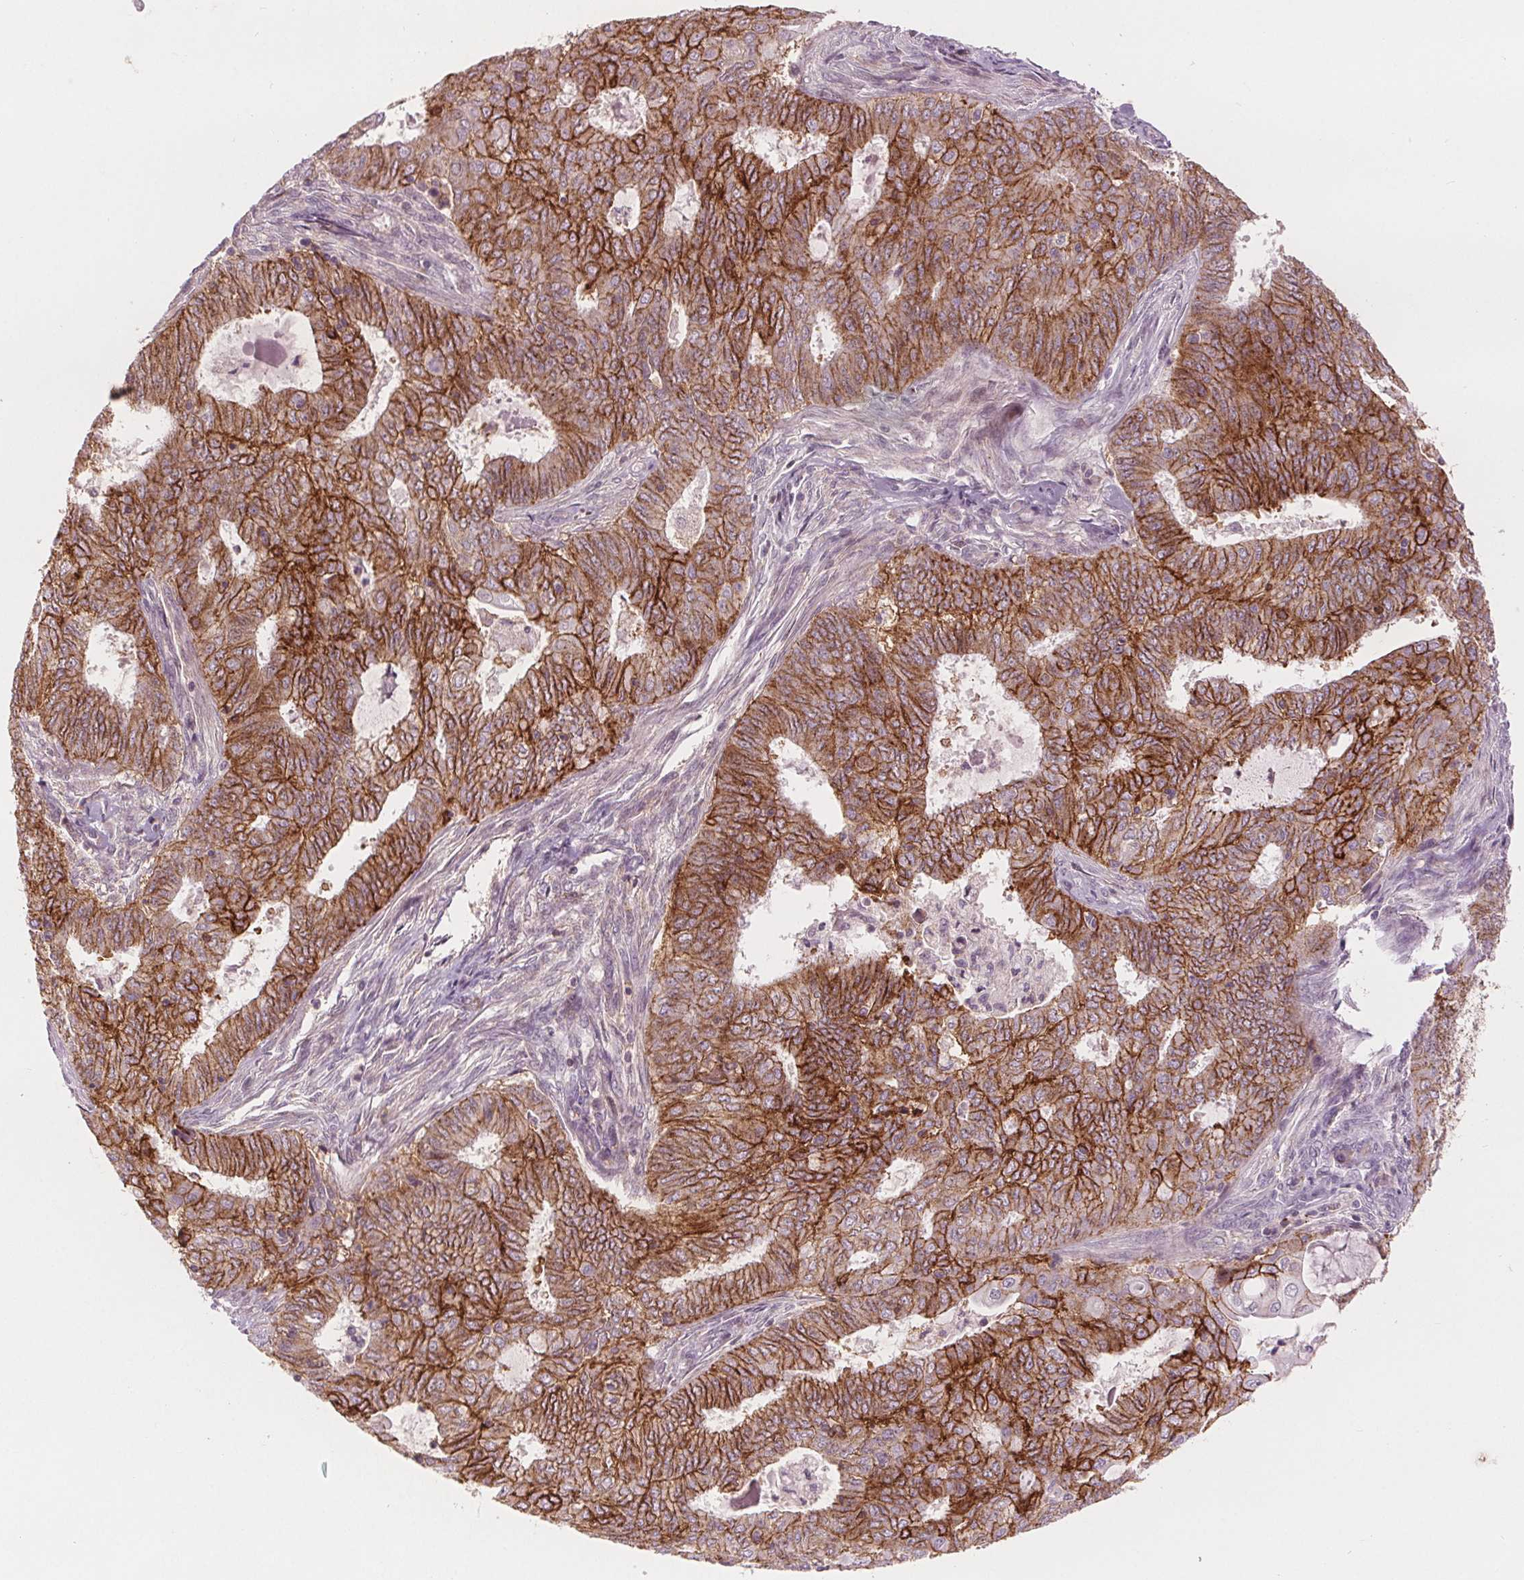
{"staining": {"intensity": "strong", "quantity": ">75%", "location": "cytoplasmic/membranous"}, "tissue": "endometrial cancer", "cell_type": "Tumor cells", "image_type": "cancer", "snomed": [{"axis": "morphology", "description": "Adenocarcinoma, NOS"}, {"axis": "topography", "description": "Endometrium"}], "caption": "Immunohistochemistry of human adenocarcinoma (endometrial) exhibits high levels of strong cytoplasmic/membranous expression in about >75% of tumor cells.", "gene": "ATP1A1", "patient": {"sex": "female", "age": 62}}